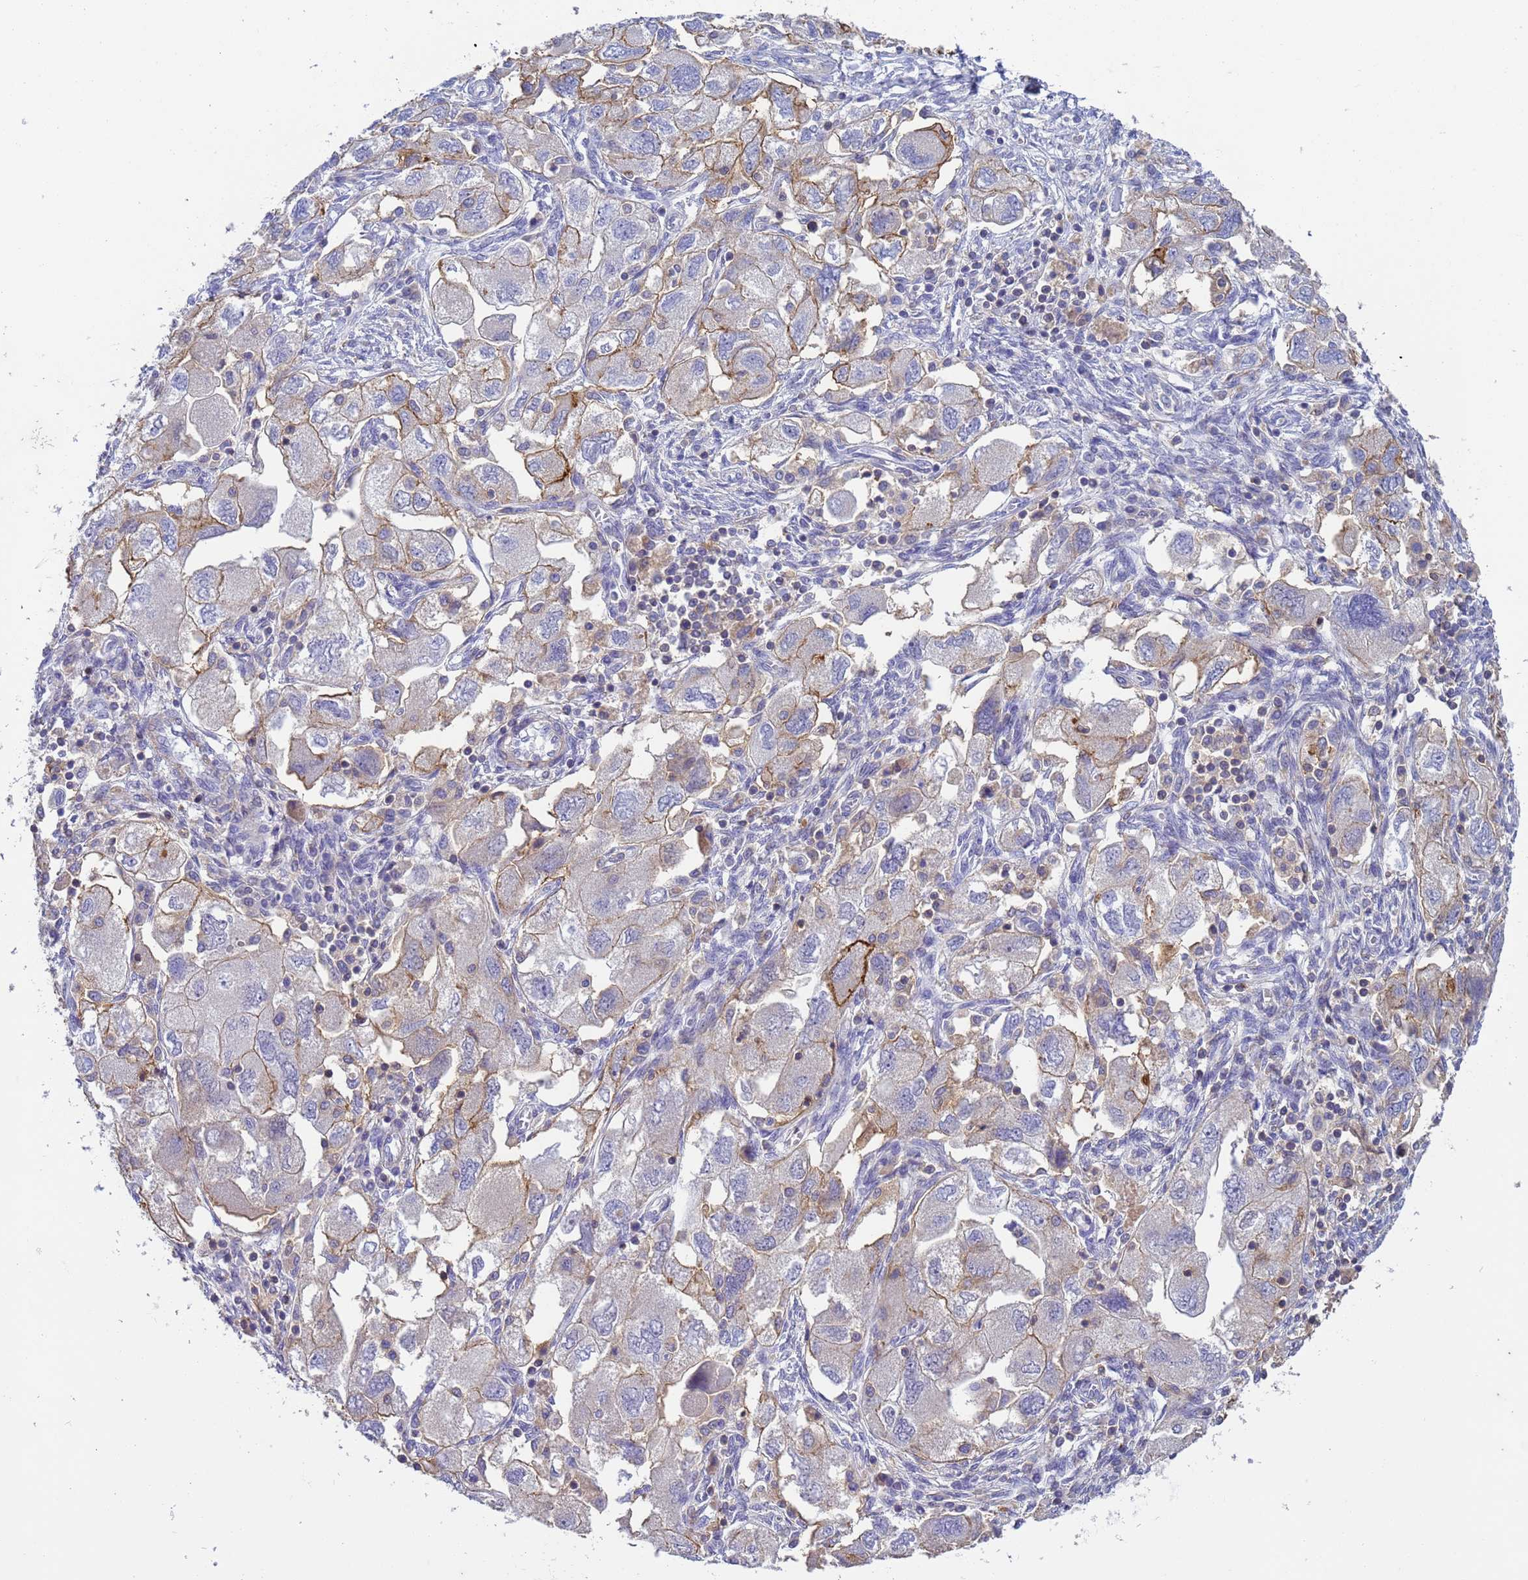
{"staining": {"intensity": "moderate", "quantity": "<25%", "location": "cytoplasmic/membranous"}, "tissue": "ovarian cancer", "cell_type": "Tumor cells", "image_type": "cancer", "snomed": [{"axis": "morphology", "description": "Carcinoma, NOS"}, {"axis": "morphology", "description": "Cystadenocarcinoma, serous, NOS"}, {"axis": "topography", "description": "Ovary"}], "caption": "Ovarian cancer was stained to show a protein in brown. There is low levels of moderate cytoplasmic/membranous staining in approximately <25% of tumor cells. The protein of interest is stained brown, and the nuclei are stained in blue (DAB IHC with brightfield microscopy, high magnification).", "gene": "KLHL13", "patient": {"sex": "female", "age": 69}}